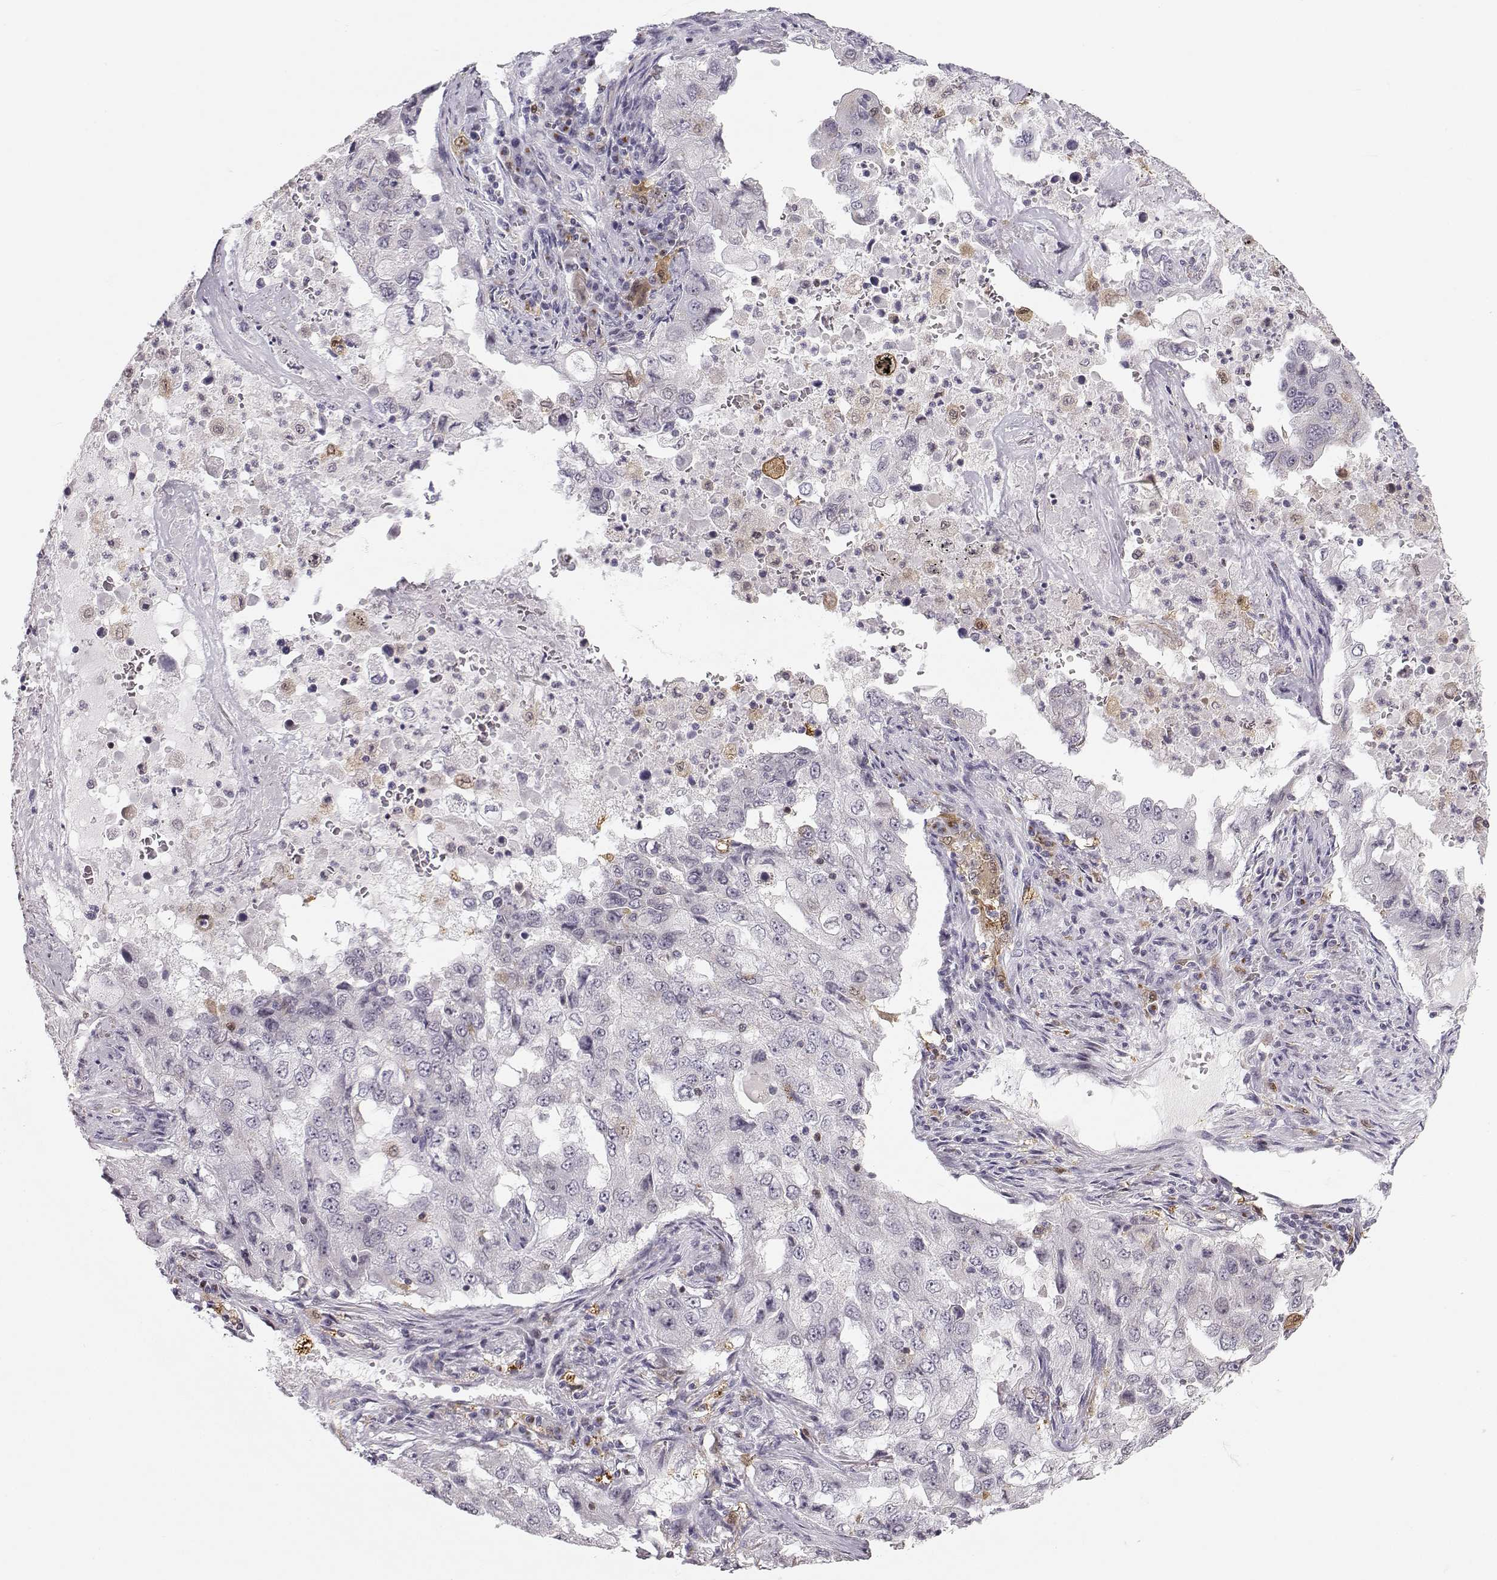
{"staining": {"intensity": "weak", "quantity": "<25%", "location": "cytoplasmic/membranous"}, "tissue": "lung cancer", "cell_type": "Tumor cells", "image_type": "cancer", "snomed": [{"axis": "morphology", "description": "Adenocarcinoma, NOS"}, {"axis": "topography", "description": "Lung"}], "caption": "A micrograph of human lung adenocarcinoma is negative for staining in tumor cells.", "gene": "HTR7", "patient": {"sex": "female", "age": 61}}